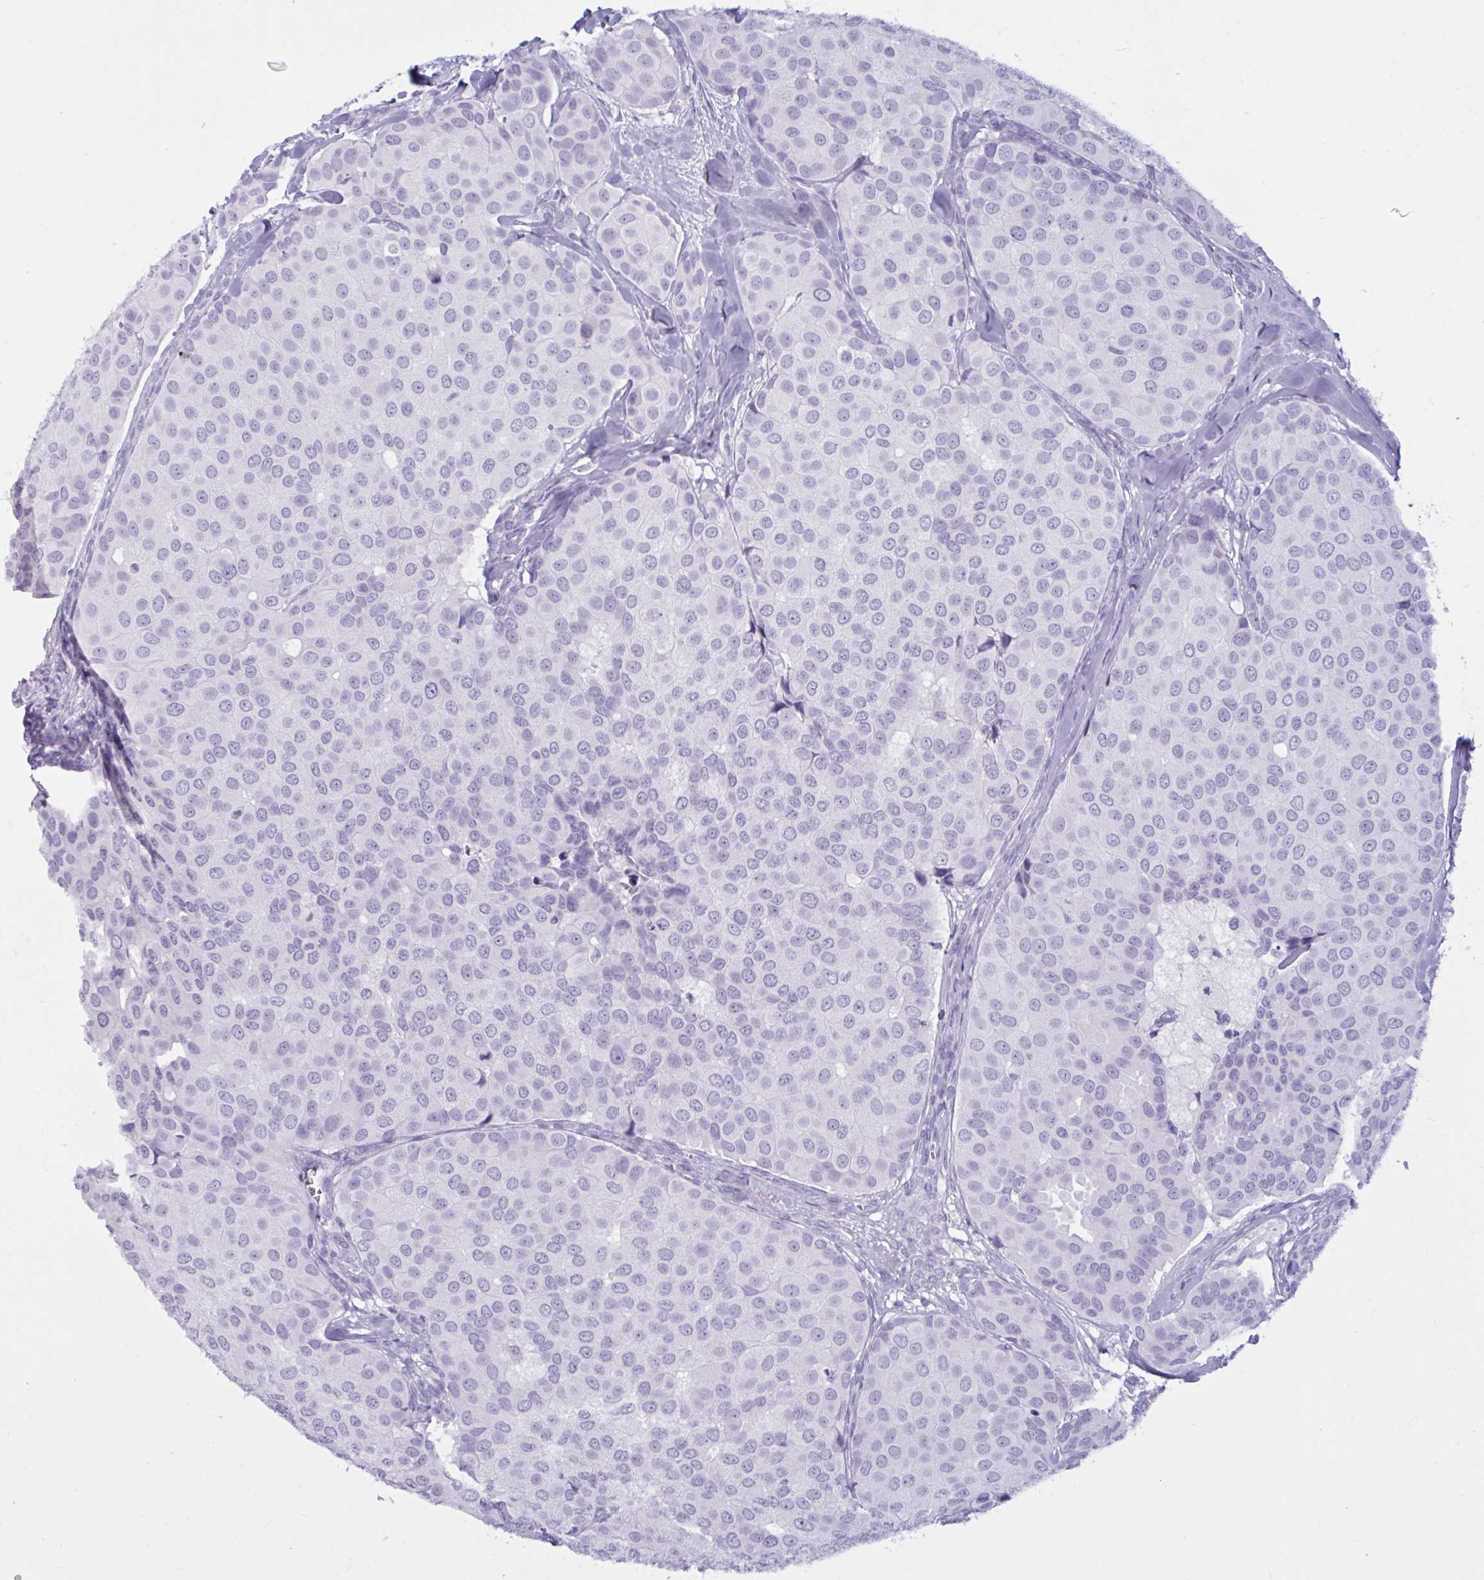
{"staining": {"intensity": "negative", "quantity": "none", "location": "none"}, "tissue": "breast cancer", "cell_type": "Tumor cells", "image_type": "cancer", "snomed": [{"axis": "morphology", "description": "Duct carcinoma"}, {"axis": "topography", "description": "Breast"}], "caption": "This is an IHC histopathology image of breast infiltrating ductal carcinoma. There is no staining in tumor cells.", "gene": "BBS10", "patient": {"sex": "female", "age": 70}}